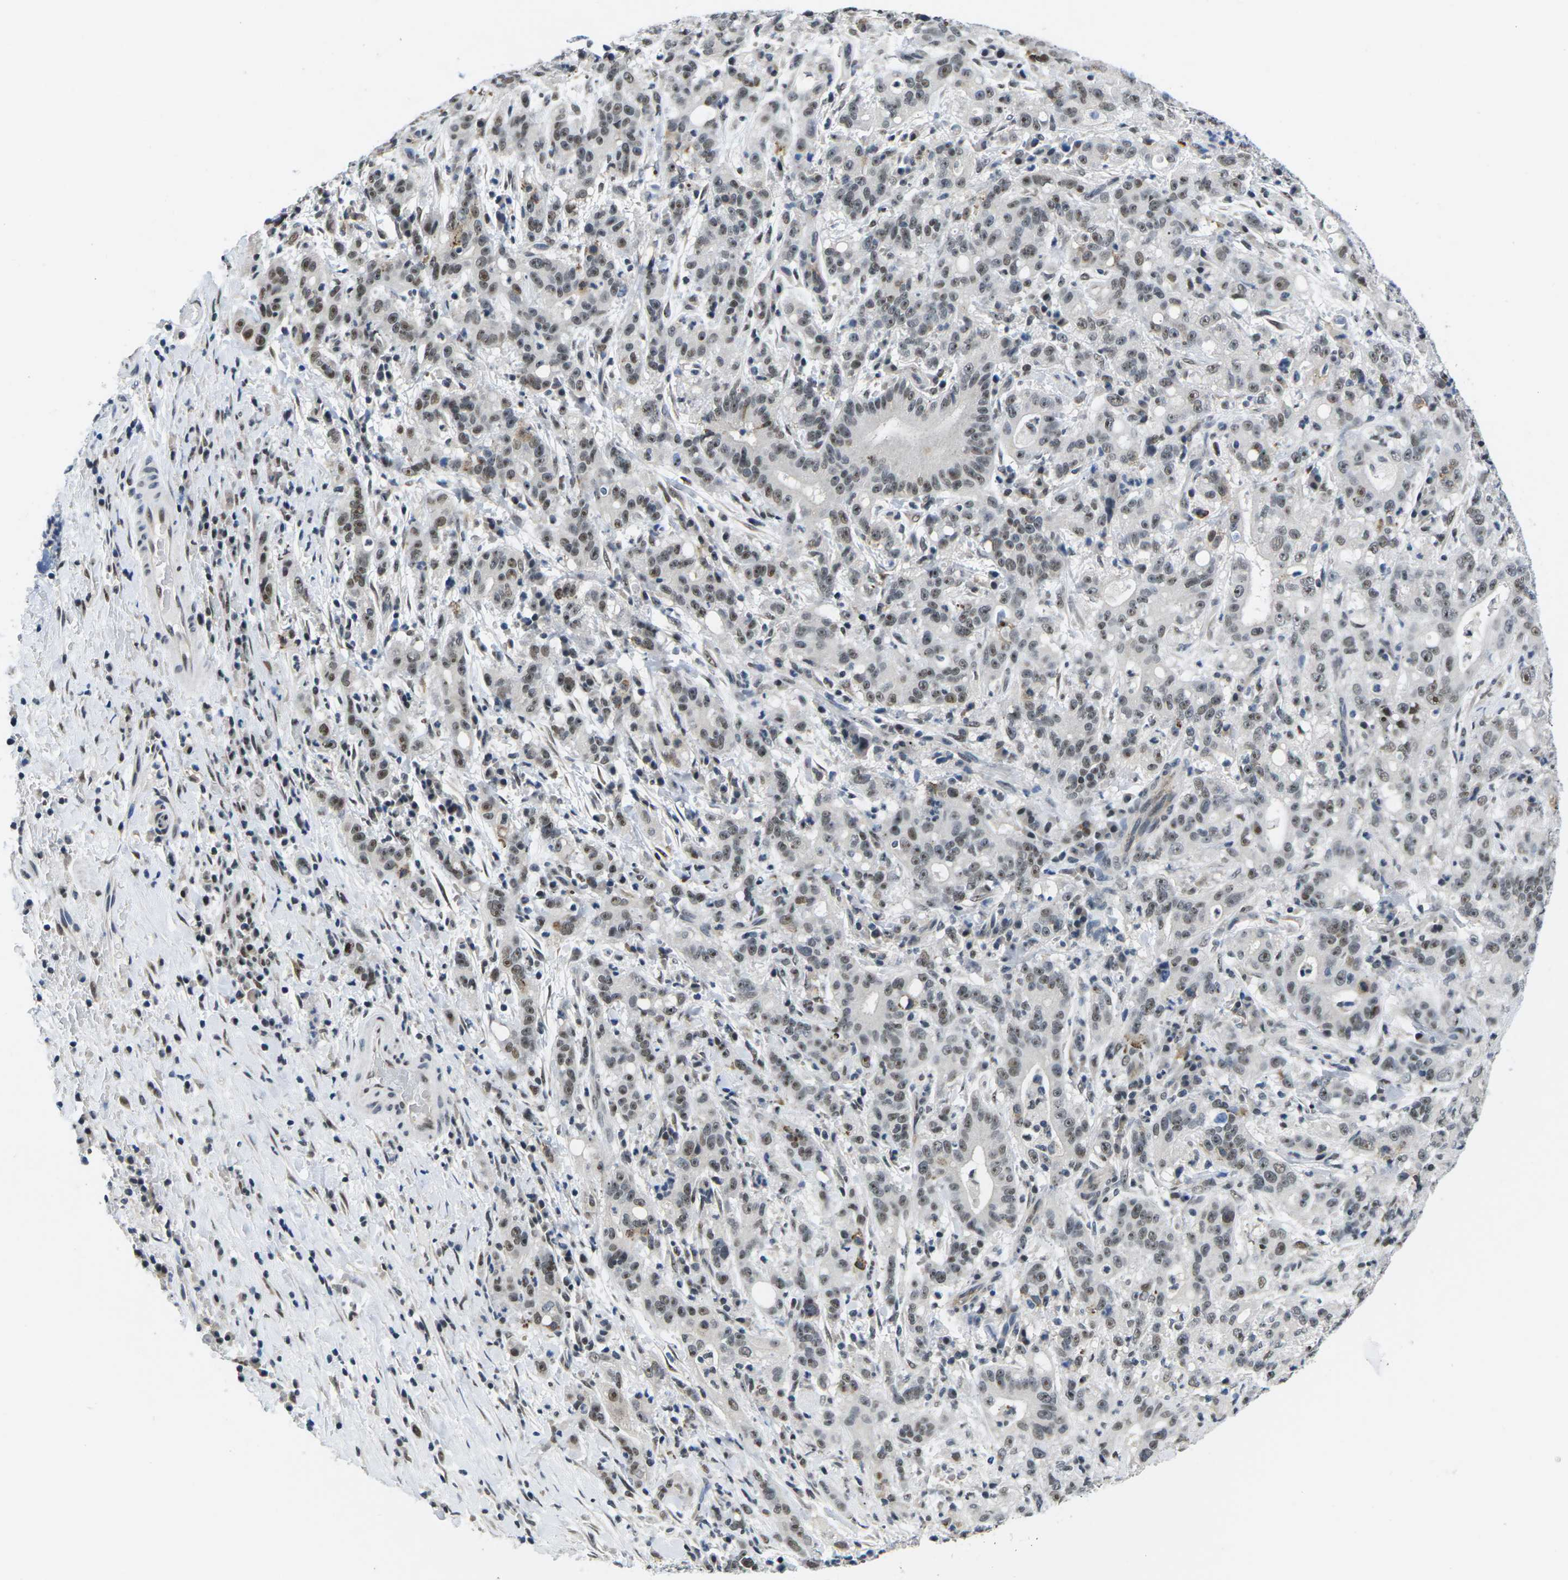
{"staining": {"intensity": "moderate", "quantity": "25%-75%", "location": "nuclear"}, "tissue": "liver cancer", "cell_type": "Tumor cells", "image_type": "cancer", "snomed": [{"axis": "morphology", "description": "Cholangiocarcinoma"}, {"axis": "topography", "description": "Liver"}], "caption": "This is a histology image of IHC staining of liver cancer, which shows moderate staining in the nuclear of tumor cells.", "gene": "NSRP1", "patient": {"sex": "female", "age": 38}}